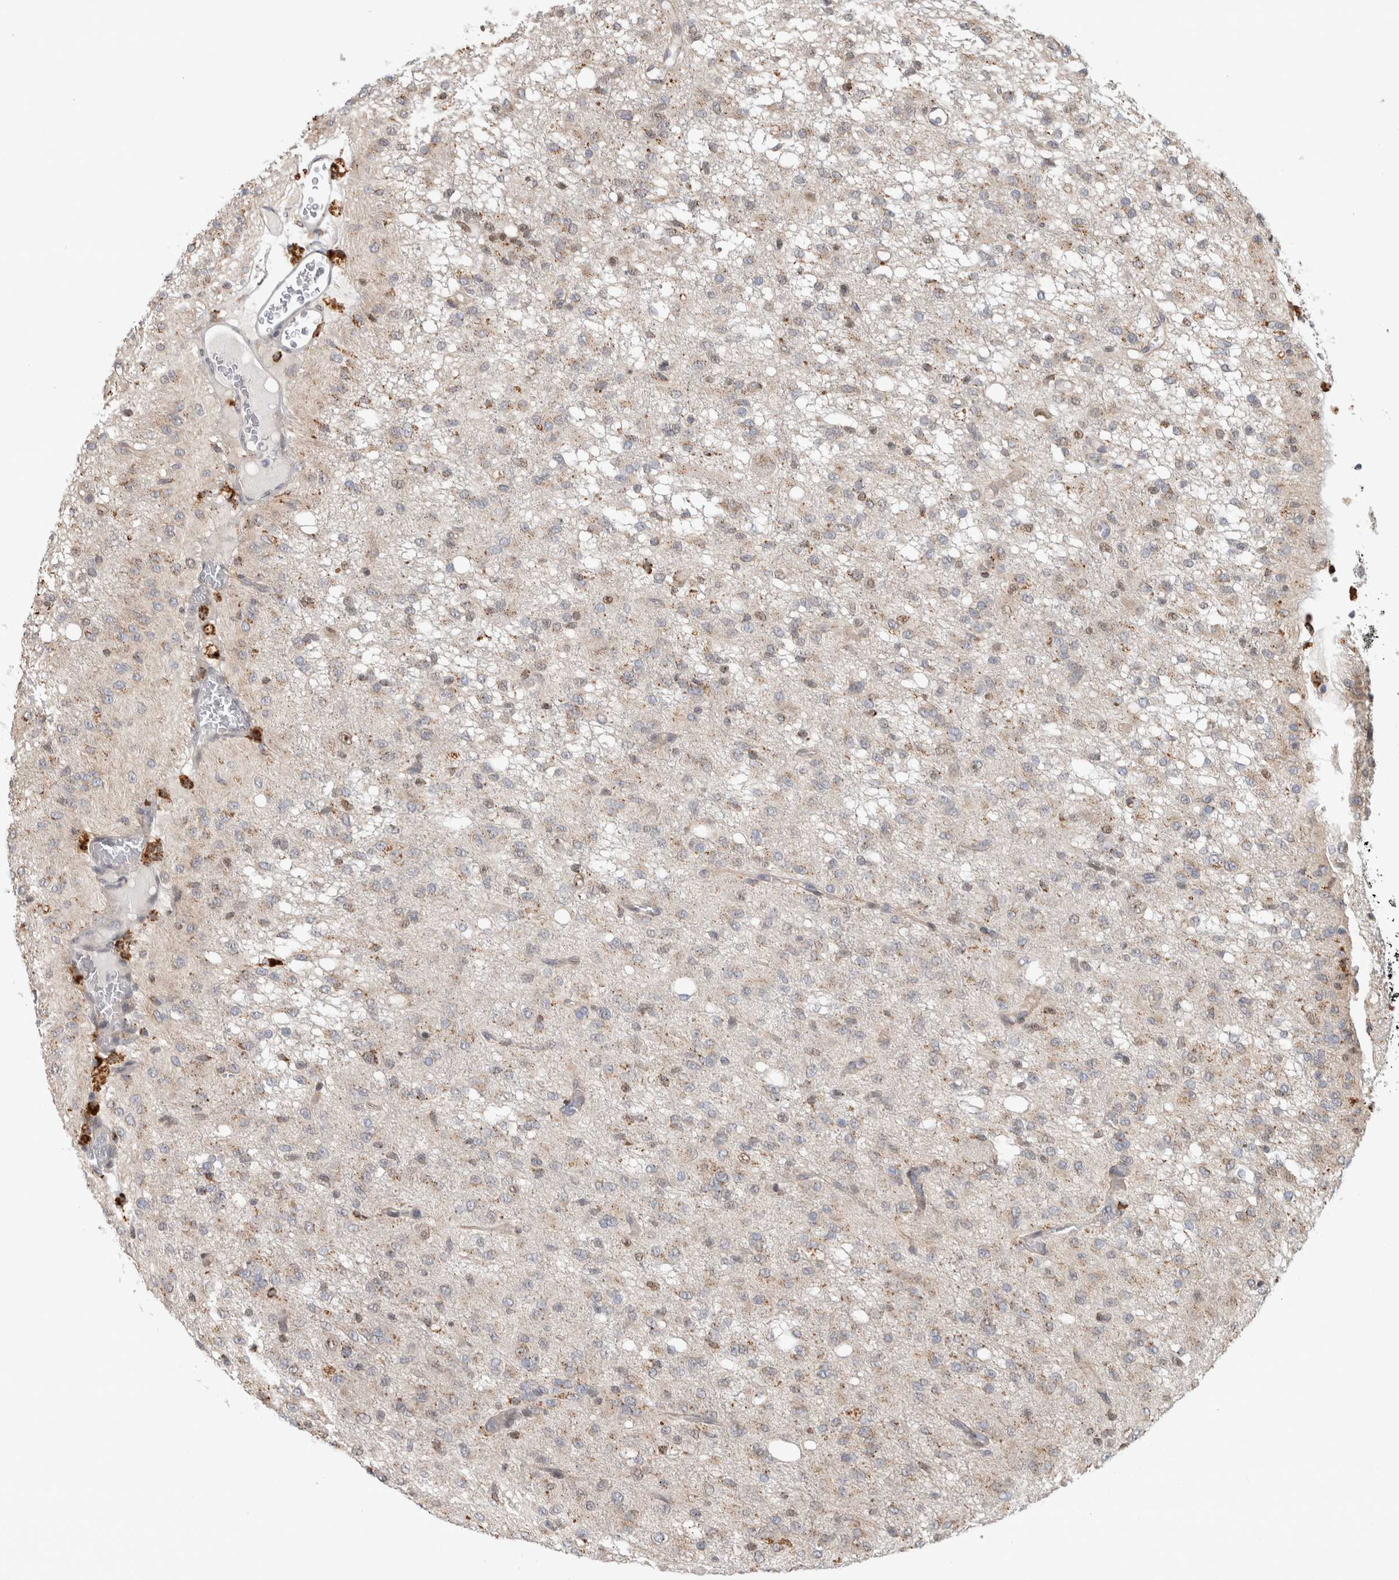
{"staining": {"intensity": "weak", "quantity": "<25%", "location": "nuclear"}, "tissue": "glioma", "cell_type": "Tumor cells", "image_type": "cancer", "snomed": [{"axis": "morphology", "description": "Glioma, malignant, High grade"}, {"axis": "topography", "description": "Brain"}], "caption": "This is a photomicrograph of immunohistochemistry staining of malignant glioma (high-grade), which shows no expression in tumor cells.", "gene": "NAB2", "patient": {"sex": "female", "age": 59}}